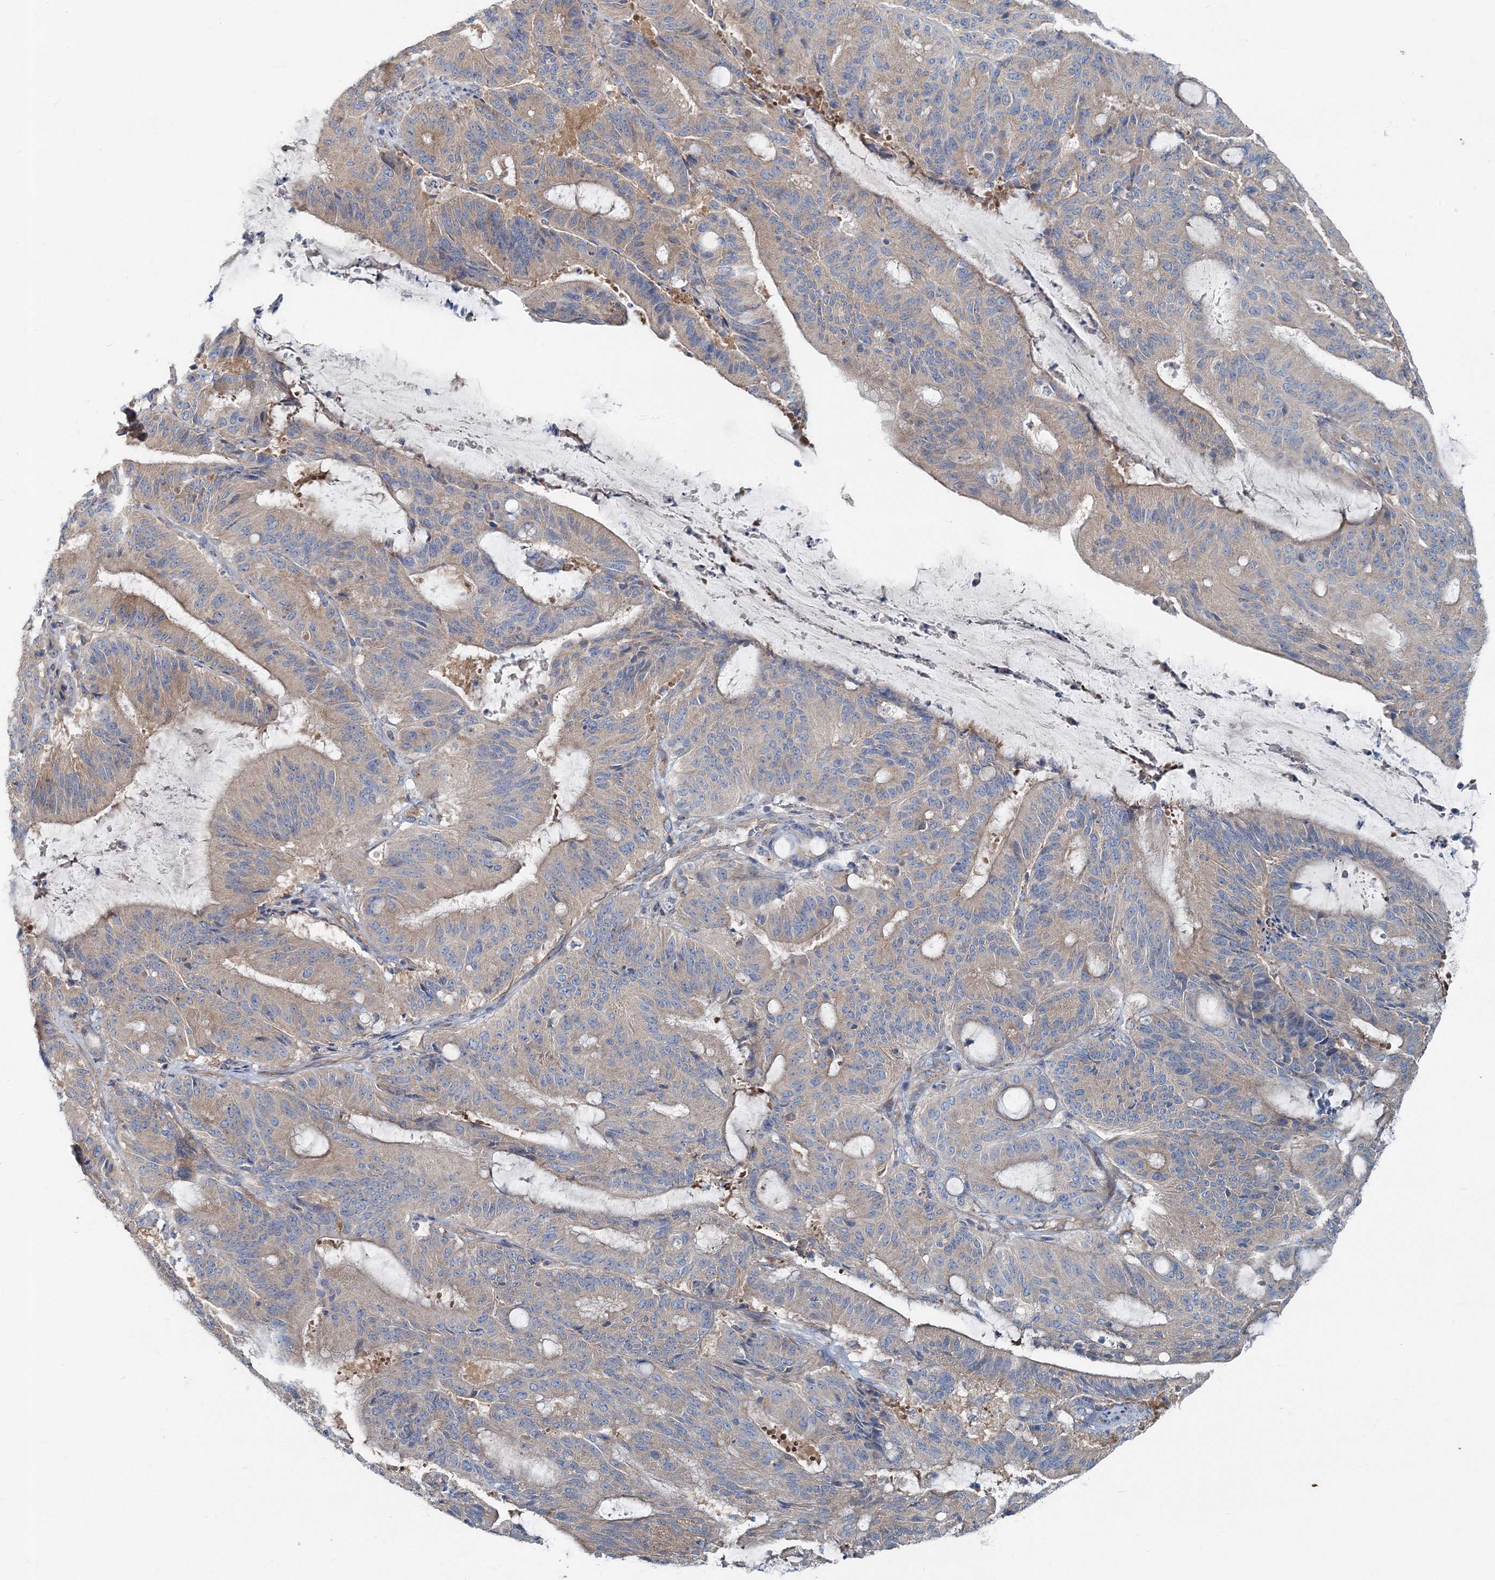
{"staining": {"intensity": "weak", "quantity": ">75%", "location": "cytoplasmic/membranous"}, "tissue": "liver cancer", "cell_type": "Tumor cells", "image_type": "cancer", "snomed": [{"axis": "morphology", "description": "Normal tissue, NOS"}, {"axis": "morphology", "description": "Cholangiocarcinoma"}, {"axis": "topography", "description": "Liver"}, {"axis": "topography", "description": "Peripheral nerve tissue"}], "caption": "Liver cholangiocarcinoma stained for a protein (brown) exhibits weak cytoplasmic/membranous positive staining in approximately >75% of tumor cells.", "gene": "MPHOSPH9", "patient": {"sex": "female", "age": 73}}